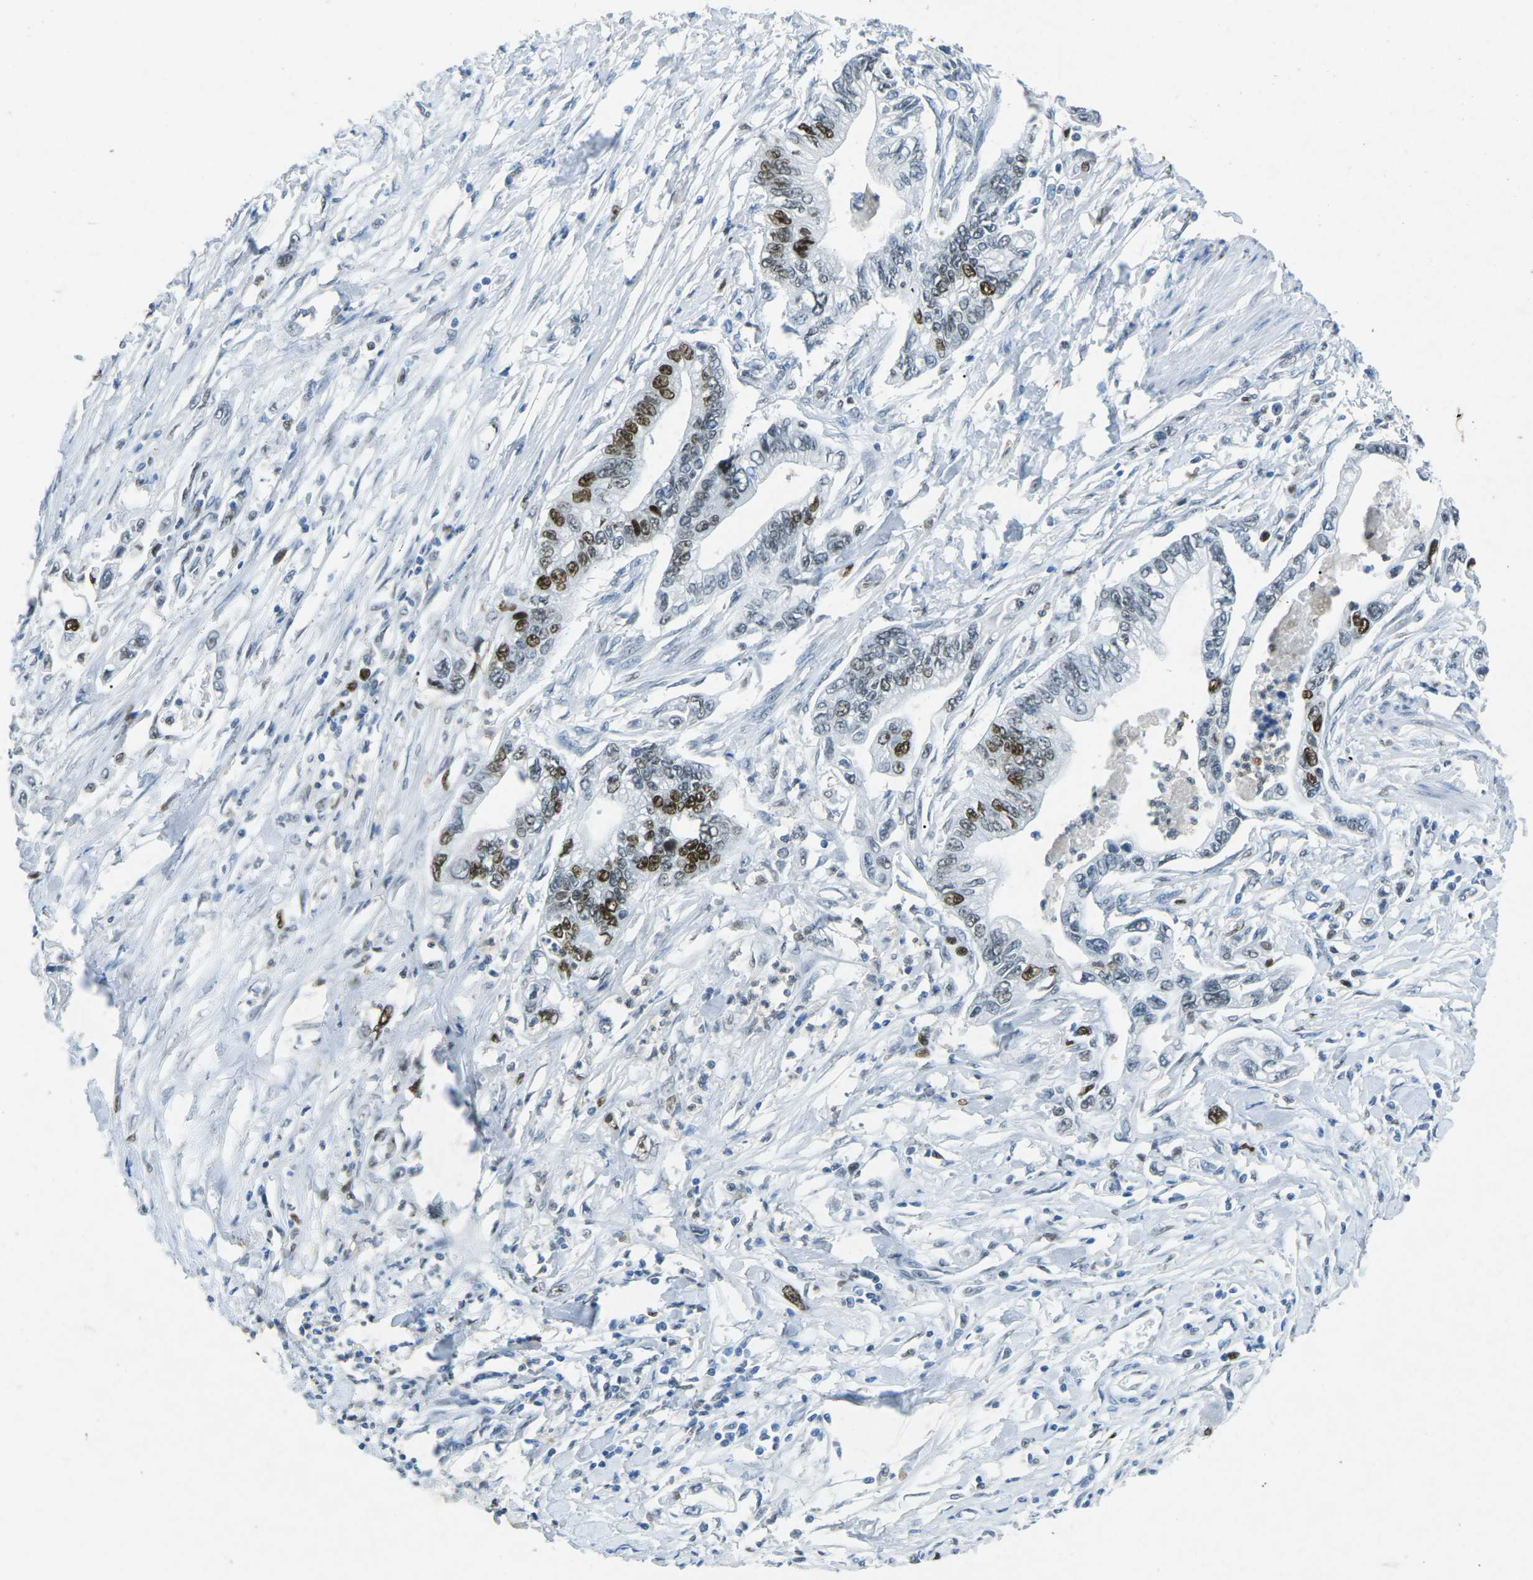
{"staining": {"intensity": "moderate", "quantity": "25%-75%", "location": "nuclear"}, "tissue": "pancreatic cancer", "cell_type": "Tumor cells", "image_type": "cancer", "snomed": [{"axis": "morphology", "description": "Adenocarcinoma, NOS"}, {"axis": "topography", "description": "Pancreas"}], "caption": "Pancreatic cancer (adenocarcinoma) was stained to show a protein in brown. There is medium levels of moderate nuclear staining in about 25%-75% of tumor cells.", "gene": "RB1", "patient": {"sex": "male", "age": 56}}